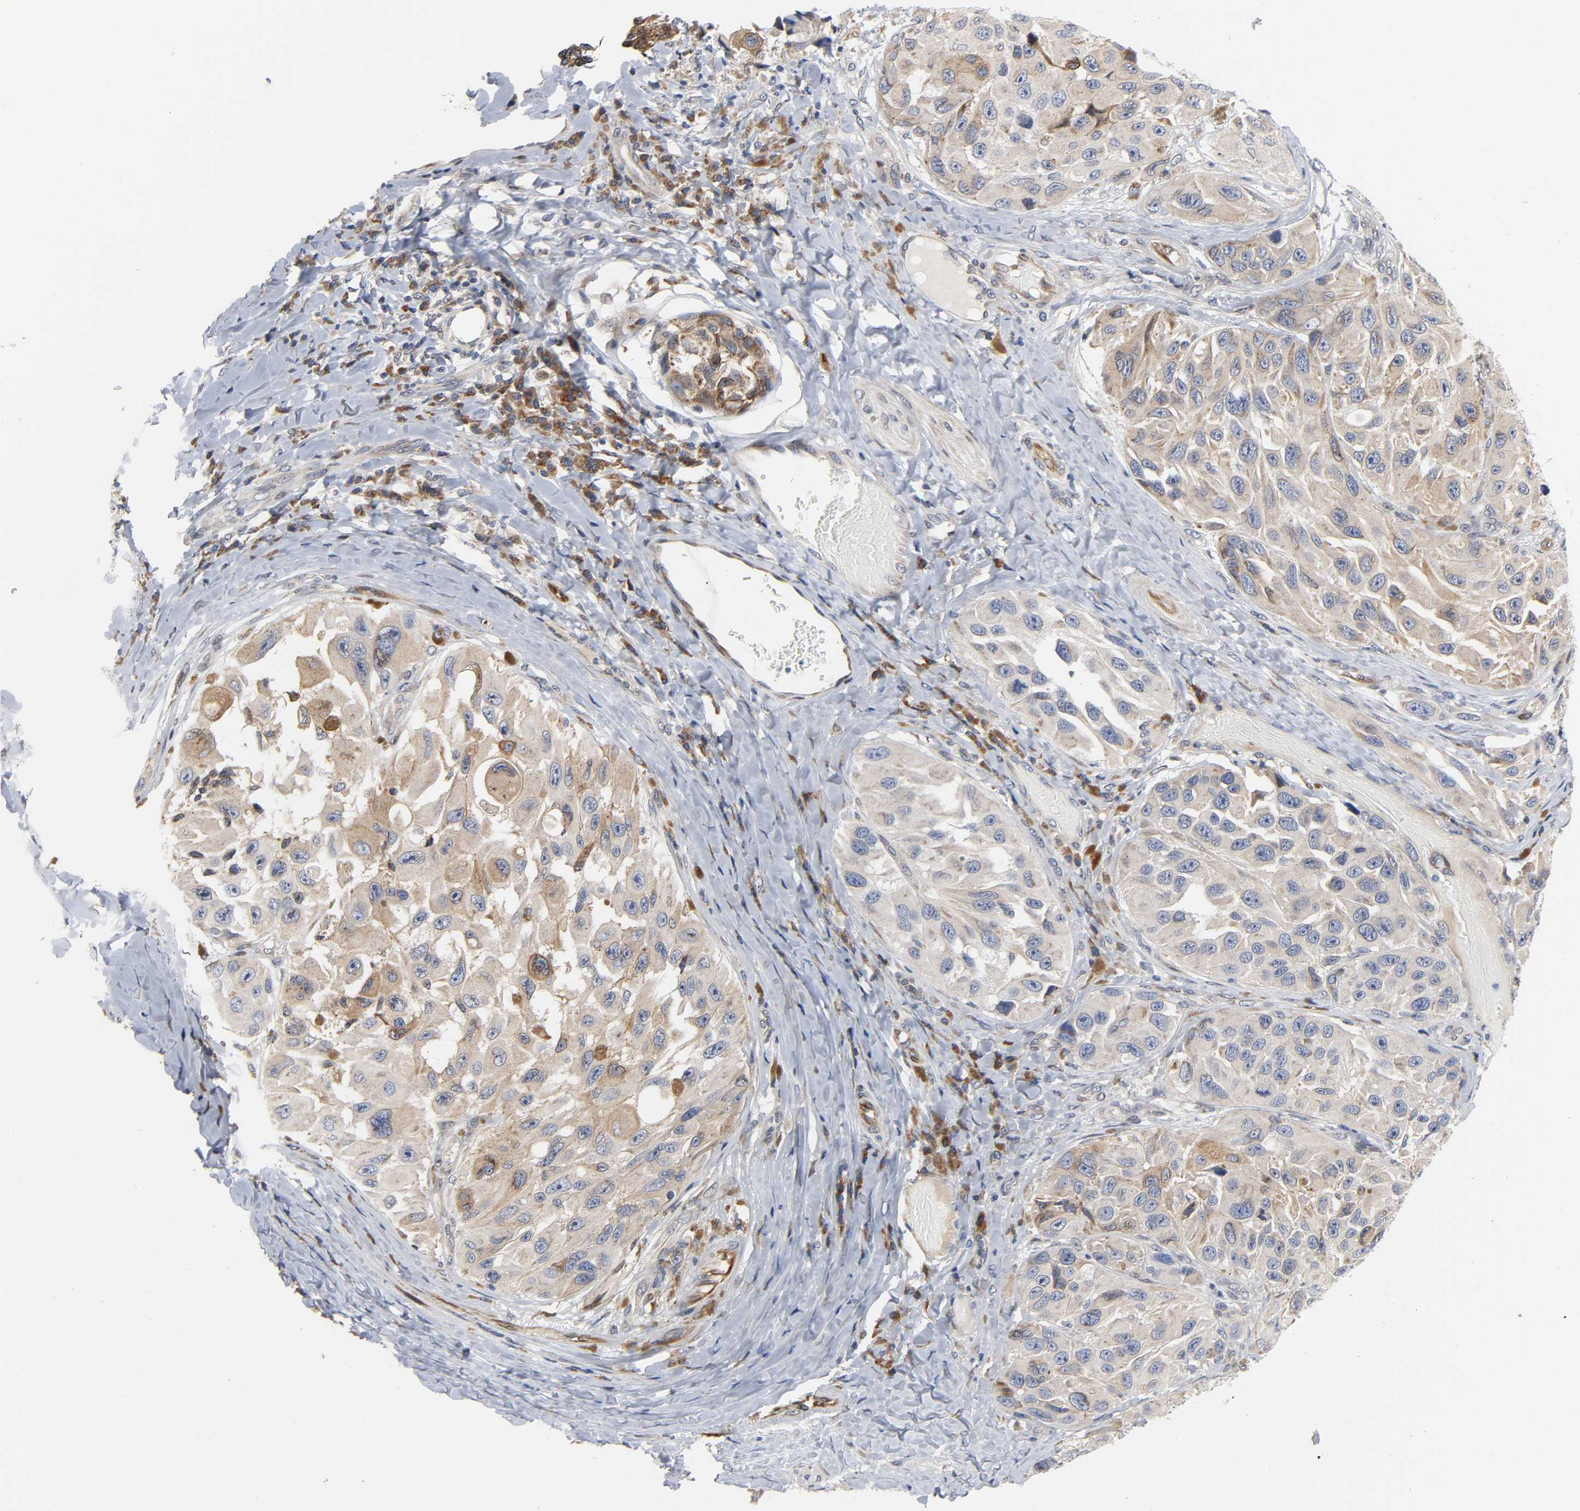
{"staining": {"intensity": "moderate", "quantity": "<25%", "location": "cytoplasmic/membranous"}, "tissue": "melanoma", "cell_type": "Tumor cells", "image_type": "cancer", "snomed": [{"axis": "morphology", "description": "Malignant melanoma, NOS"}, {"axis": "topography", "description": "Skin"}], "caption": "This is a micrograph of immunohistochemistry staining of melanoma, which shows moderate expression in the cytoplasmic/membranous of tumor cells.", "gene": "ASB6", "patient": {"sex": "female", "age": 73}}